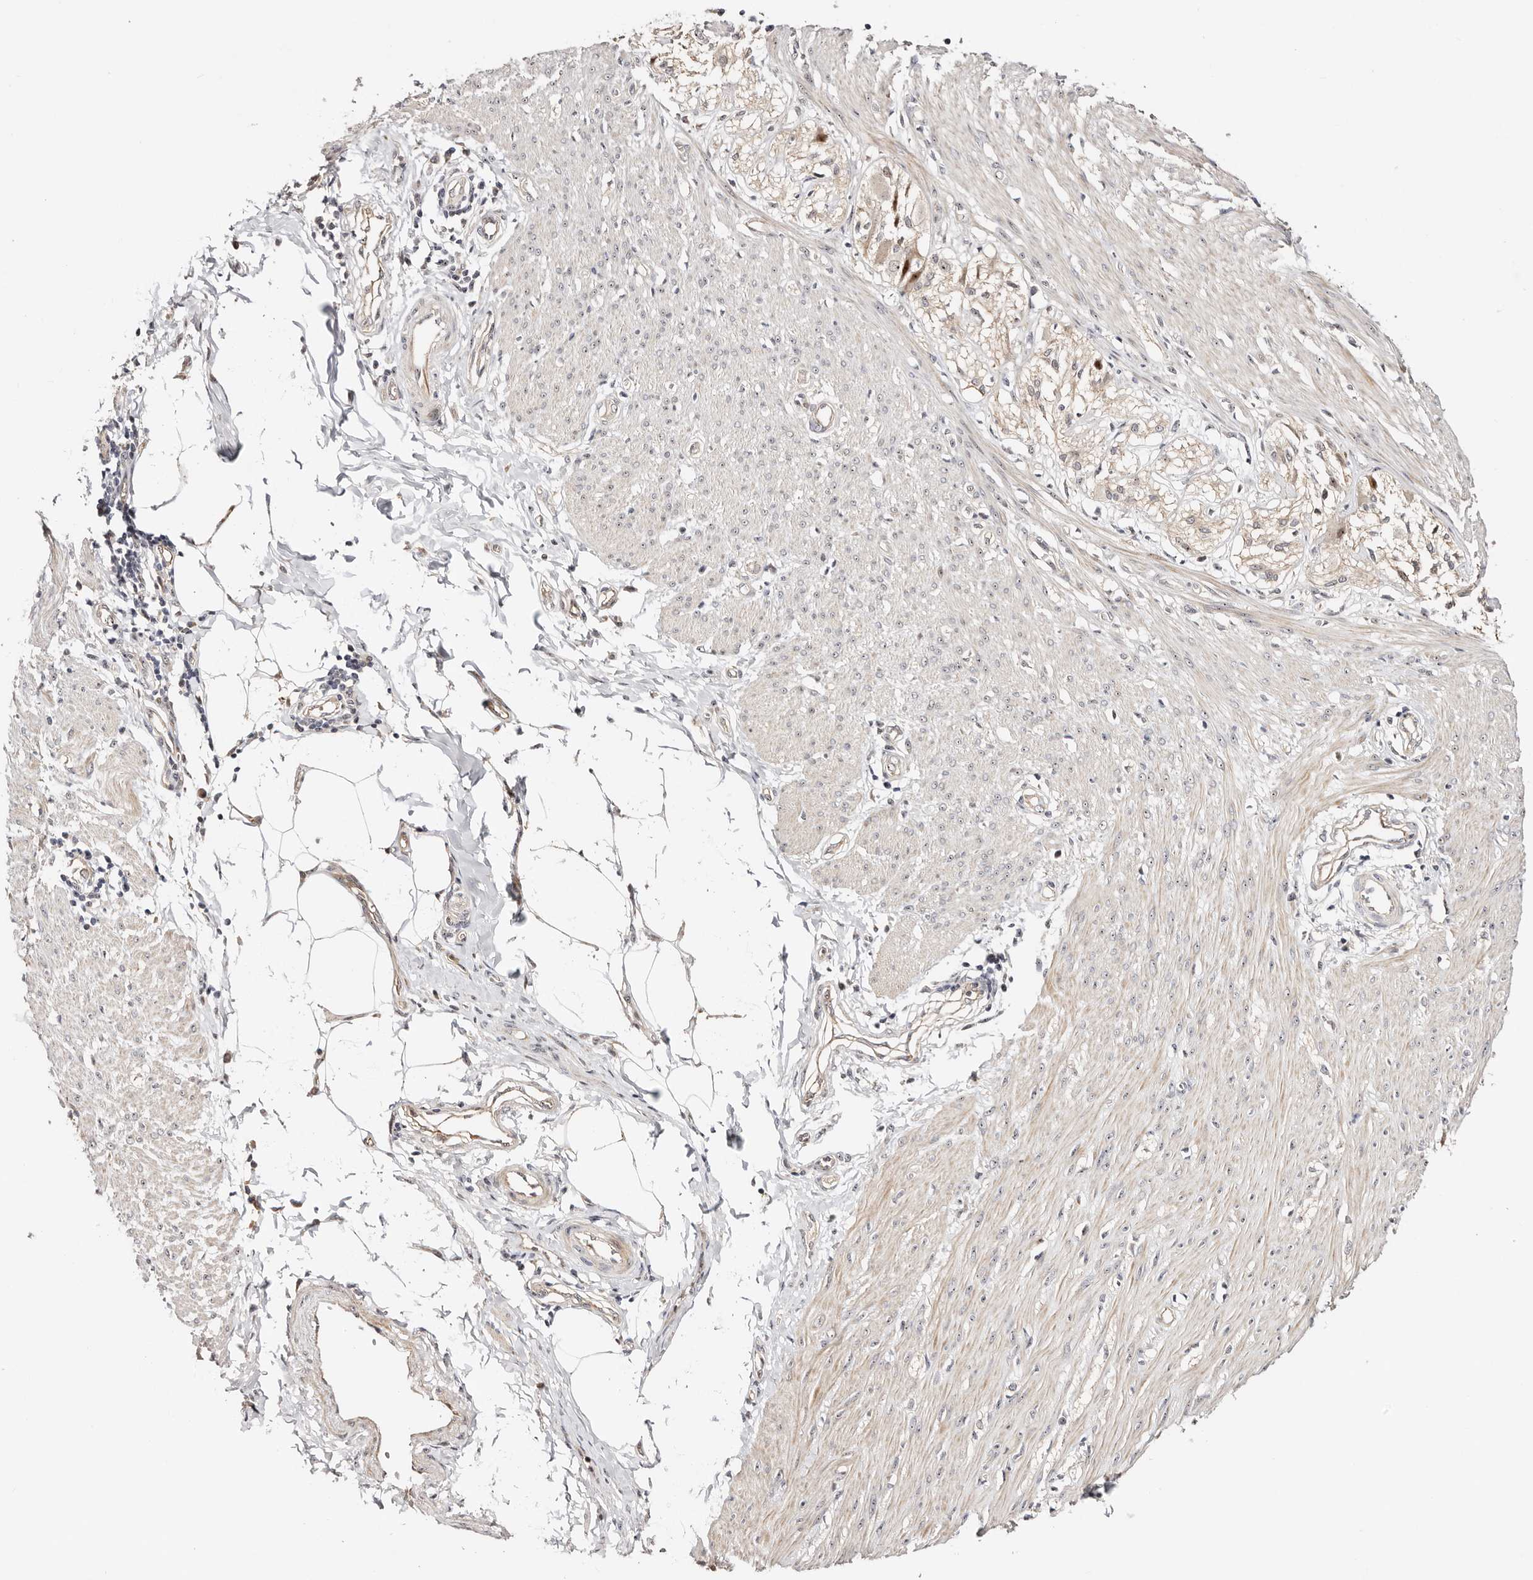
{"staining": {"intensity": "weak", "quantity": "25%-75%", "location": "cytoplasmic/membranous"}, "tissue": "smooth muscle", "cell_type": "Smooth muscle cells", "image_type": "normal", "snomed": [{"axis": "morphology", "description": "Normal tissue, NOS"}, {"axis": "morphology", "description": "Adenocarcinoma, NOS"}, {"axis": "topography", "description": "Colon"}, {"axis": "topography", "description": "Peripheral nerve tissue"}], "caption": "A histopathology image of human smooth muscle stained for a protein shows weak cytoplasmic/membranous brown staining in smooth muscle cells.", "gene": "ODF2L", "patient": {"sex": "male", "age": 14}}